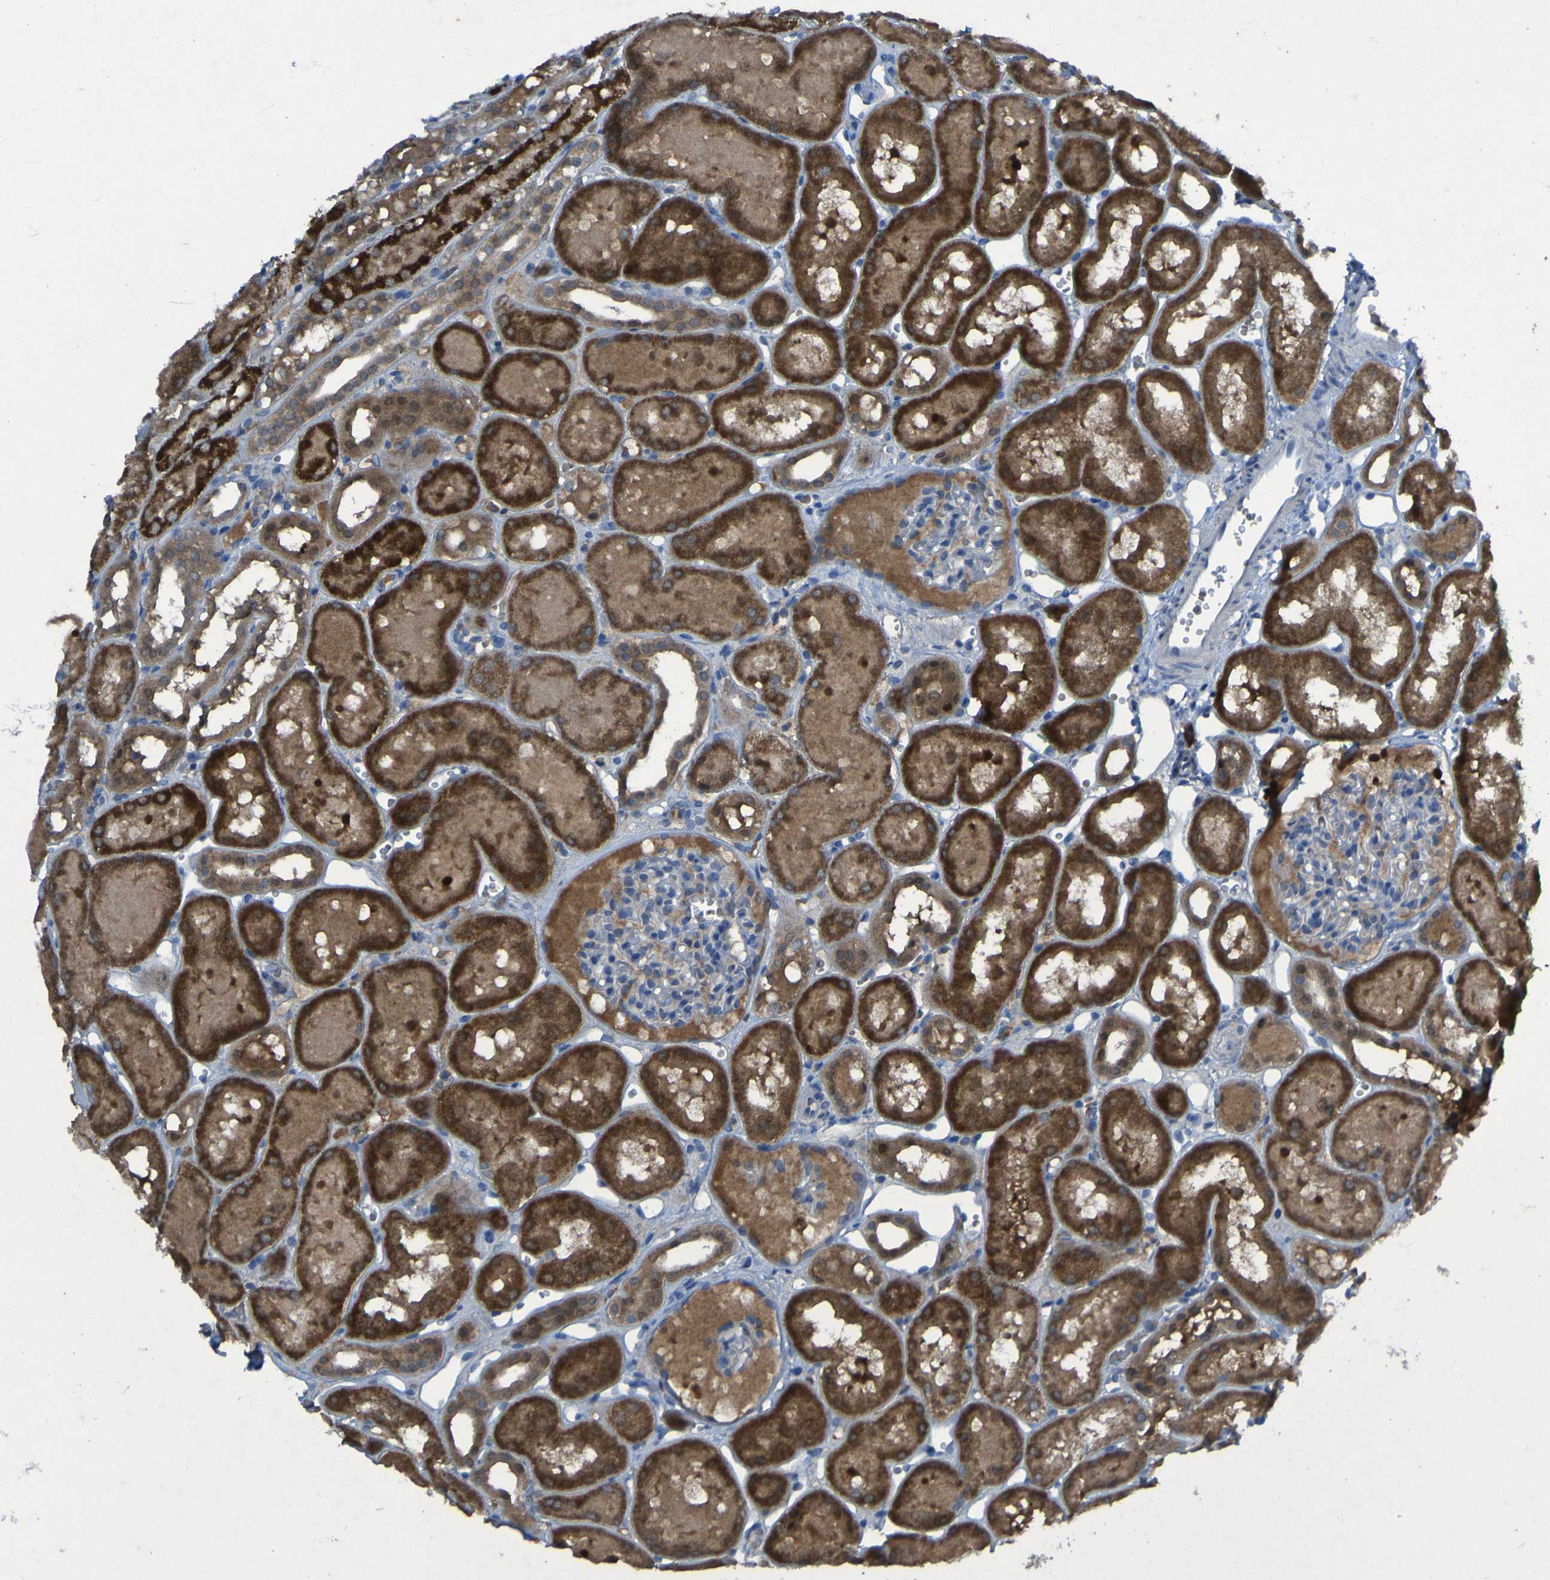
{"staining": {"intensity": "negative", "quantity": "none", "location": "none"}, "tissue": "kidney", "cell_type": "Cells in glomeruli", "image_type": "normal", "snomed": [{"axis": "morphology", "description": "Normal tissue, NOS"}, {"axis": "topography", "description": "Kidney"}, {"axis": "topography", "description": "Urinary bladder"}], "caption": "A high-resolution histopathology image shows immunohistochemistry staining of unremarkable kidney, which shows no significant positivity in cells in glomeruli. The staining is performed using DAB brown chromogen with nuclei counter-stained in using hematoxylin.", "gene": "SGK2", "patient": {"sex": "male", "age": 16}}